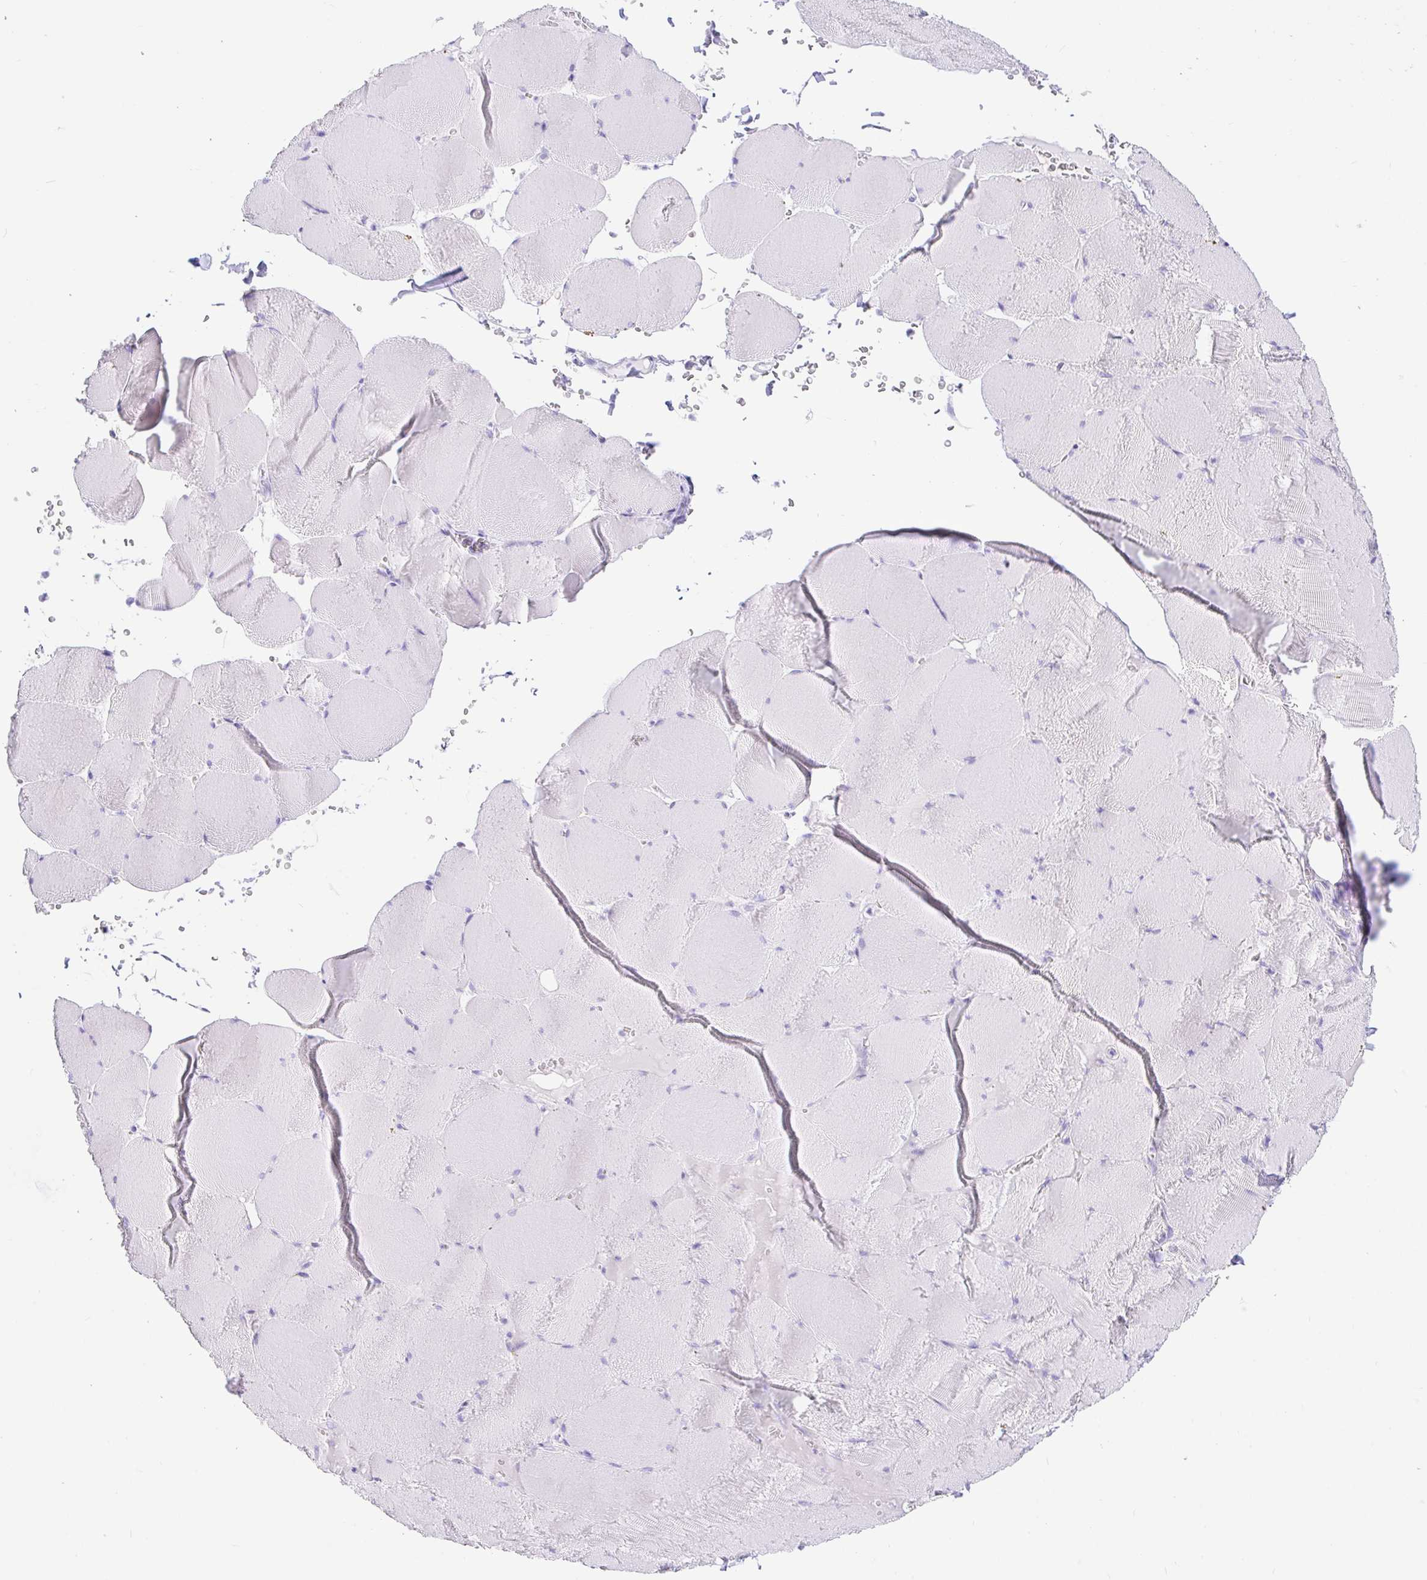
{"staining": {"intensity": "negative", "quantity": "none", "location": "none"}, "tissue": "skeletal muscle", "cell_type": "Myocytes", "image_type": "normal", "snomed": [{"axis": "morphology", "description": "Normal tissue, NOS"}, {"axis": "topography", "description": "Skeletal muscle"}, {"axis": "topography", "description": "Head-Neck"}], "caption": "Immunohistochemical staining of benign skeletal muscle exhibits no significant positivity in myocytes. (DAB (3,3'-diaminobenzidine) immunohistochemistry with hematoxylin counter stain).", "gene": "PAX8", "patient": {"sex": "male", "age": 66}}